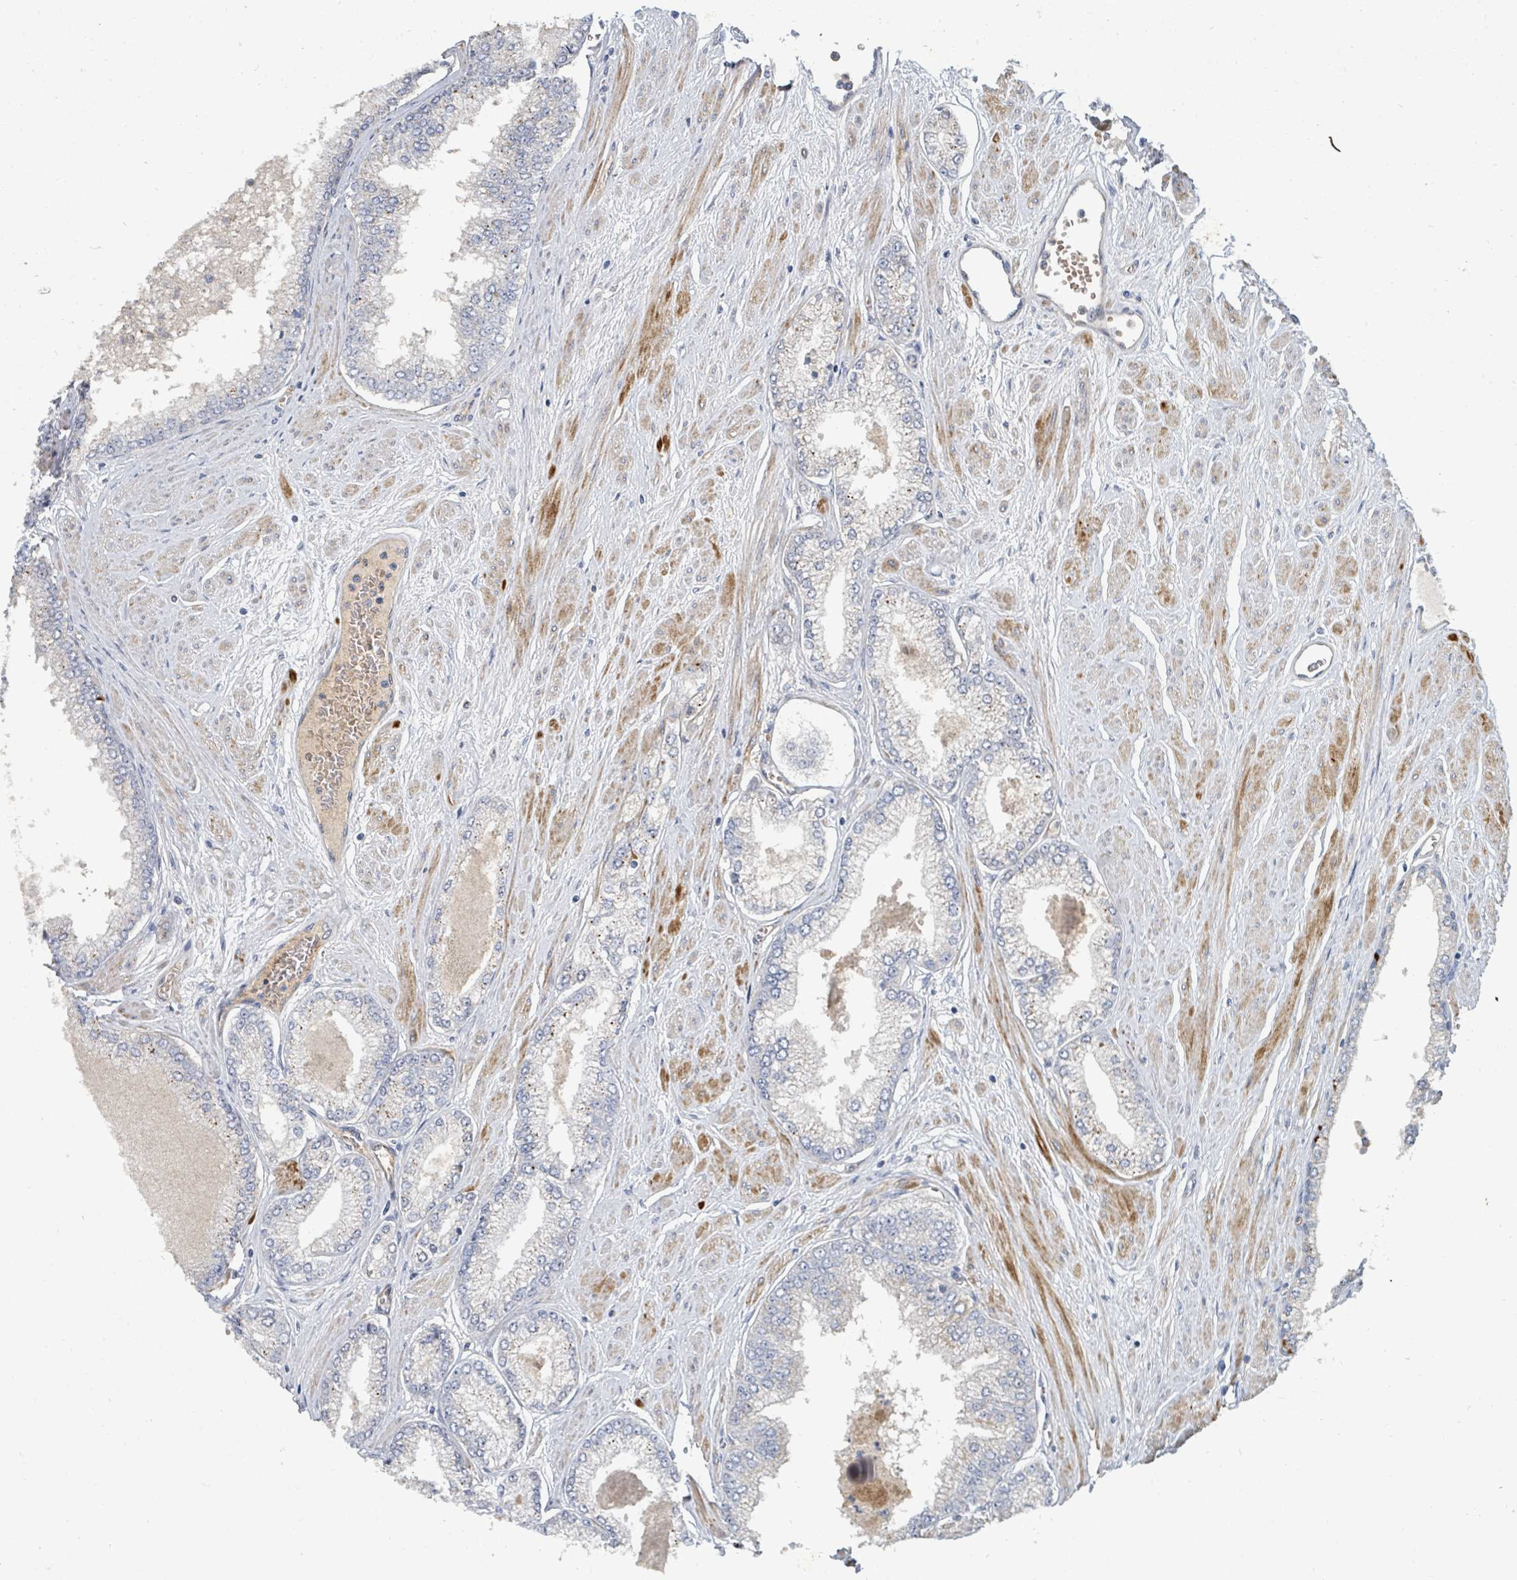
{"staining": {"intensity": "negative", "quantity": "none", "location": "none"}, "tissue": "prostate cancer", "cell_type": "Tumor cells", "image_type": "cancer", "snomed": [{"axis": "morphology", "description": "Adenocarcinoma, Low grade"}, {"axis": "topography", "description": "Prostate"}], "caption": "Adenocarcinoma (low-grade) (prostate) was stained to show a protein in brown. There is no significant expression in tumor cells. The staining is performed using DAB brown chromogen with nuclei counter-stained in using hematoxylin.", "gene": "IFIT1", "patient": {"sex": "male", "age": 55}}